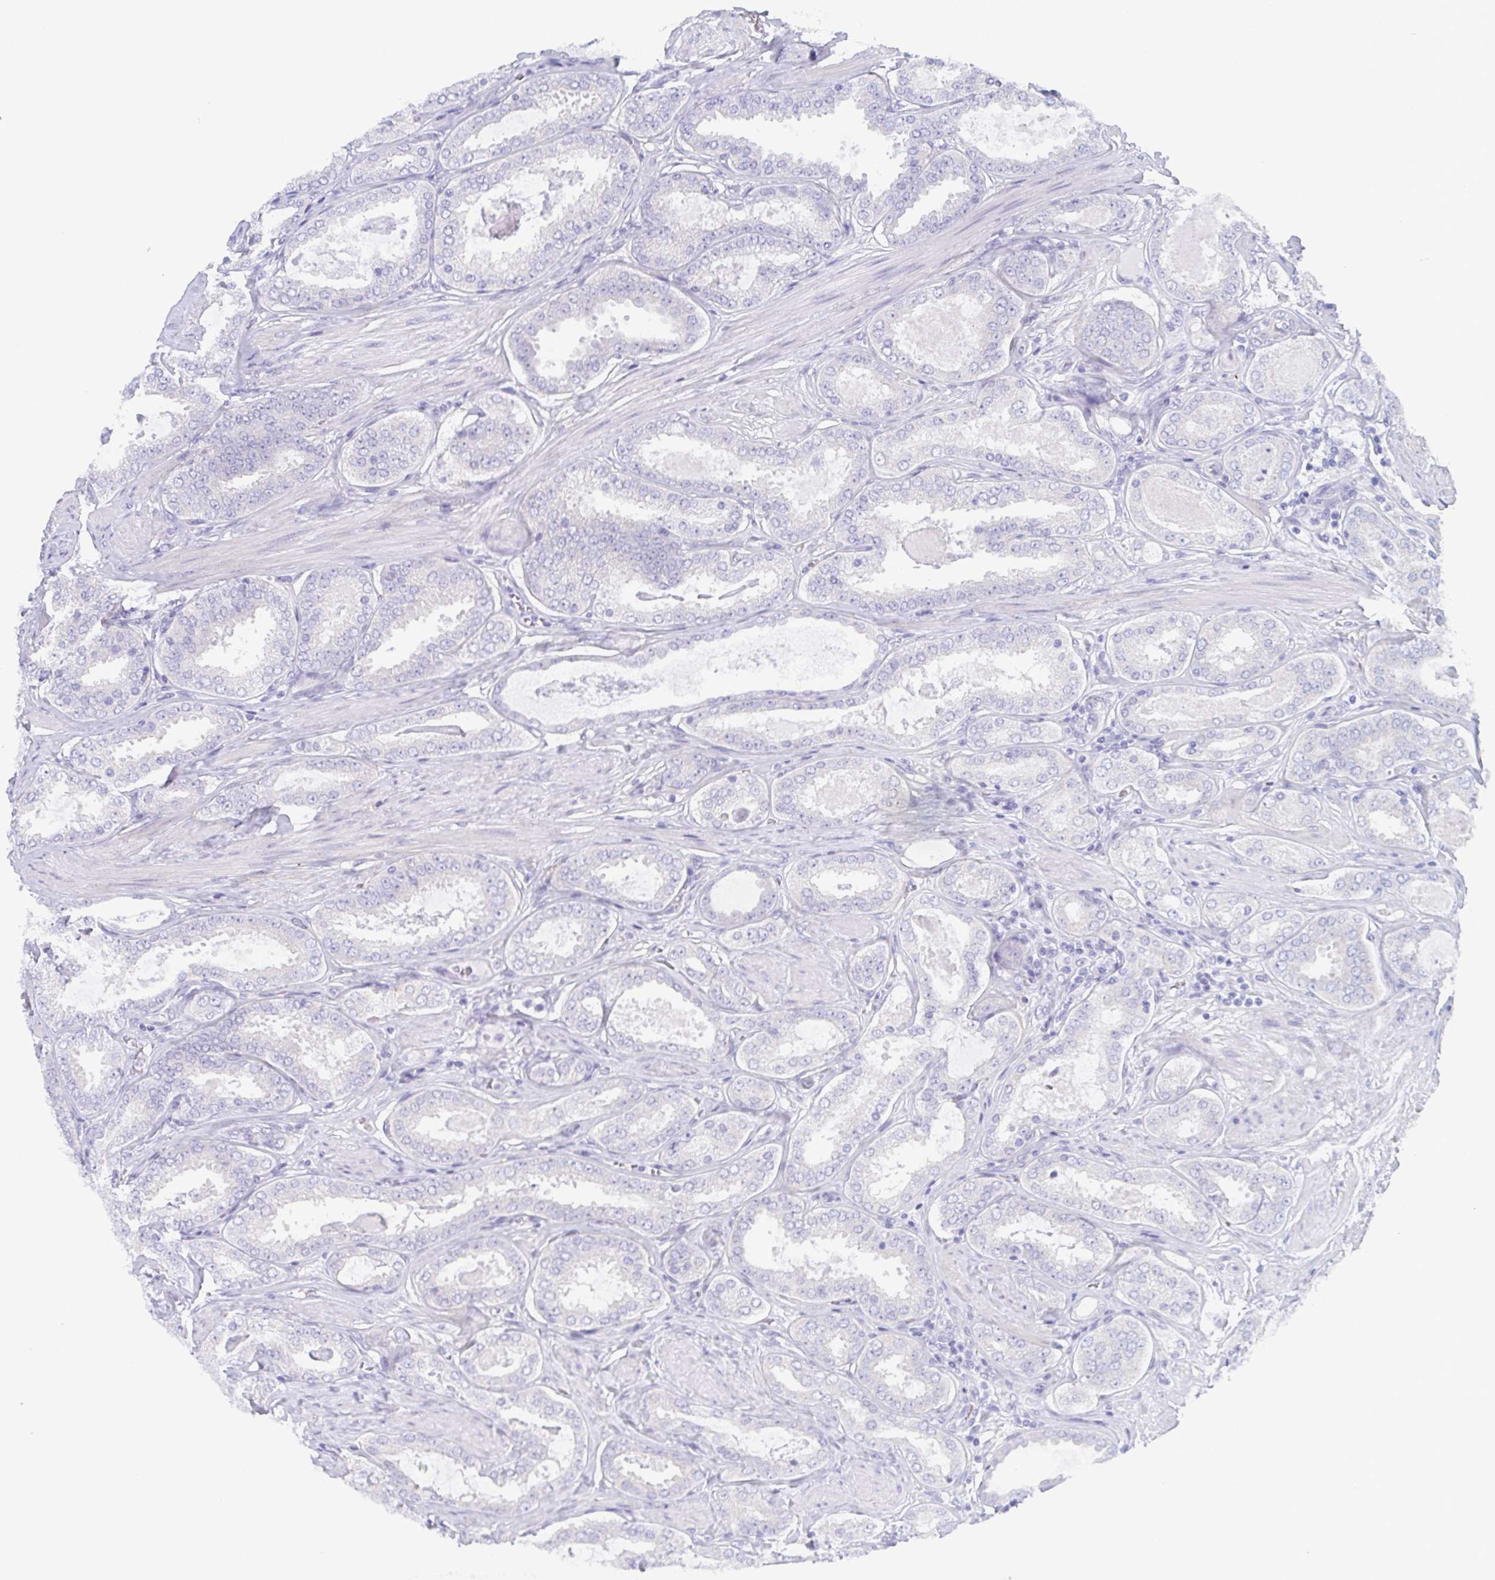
{"staining": {"intensity": "negative", "quantity": "none", "location": "none"}, "tissue": "prostate cancer", "cell_type": "Tumor cells", "image_type": "cancer", "snomed": [{"axis": "morphology", "description": "Adenocarcinoma, High grade"}, {"axis": "topography", "description": "Prostate"}], "caption": "Histopathology image shows no protein positivity in tumor cells of prostate cancer (adenocarcinoma (high-grade)) tissue. The staining was performed using DAB to visualize the protein expression in brown, while the nuclei were stained in blue with hematoxylin (Magnification: 20x).", "gene": "DYNC1I1", "patient": {"sex": "male", "age": 63}}